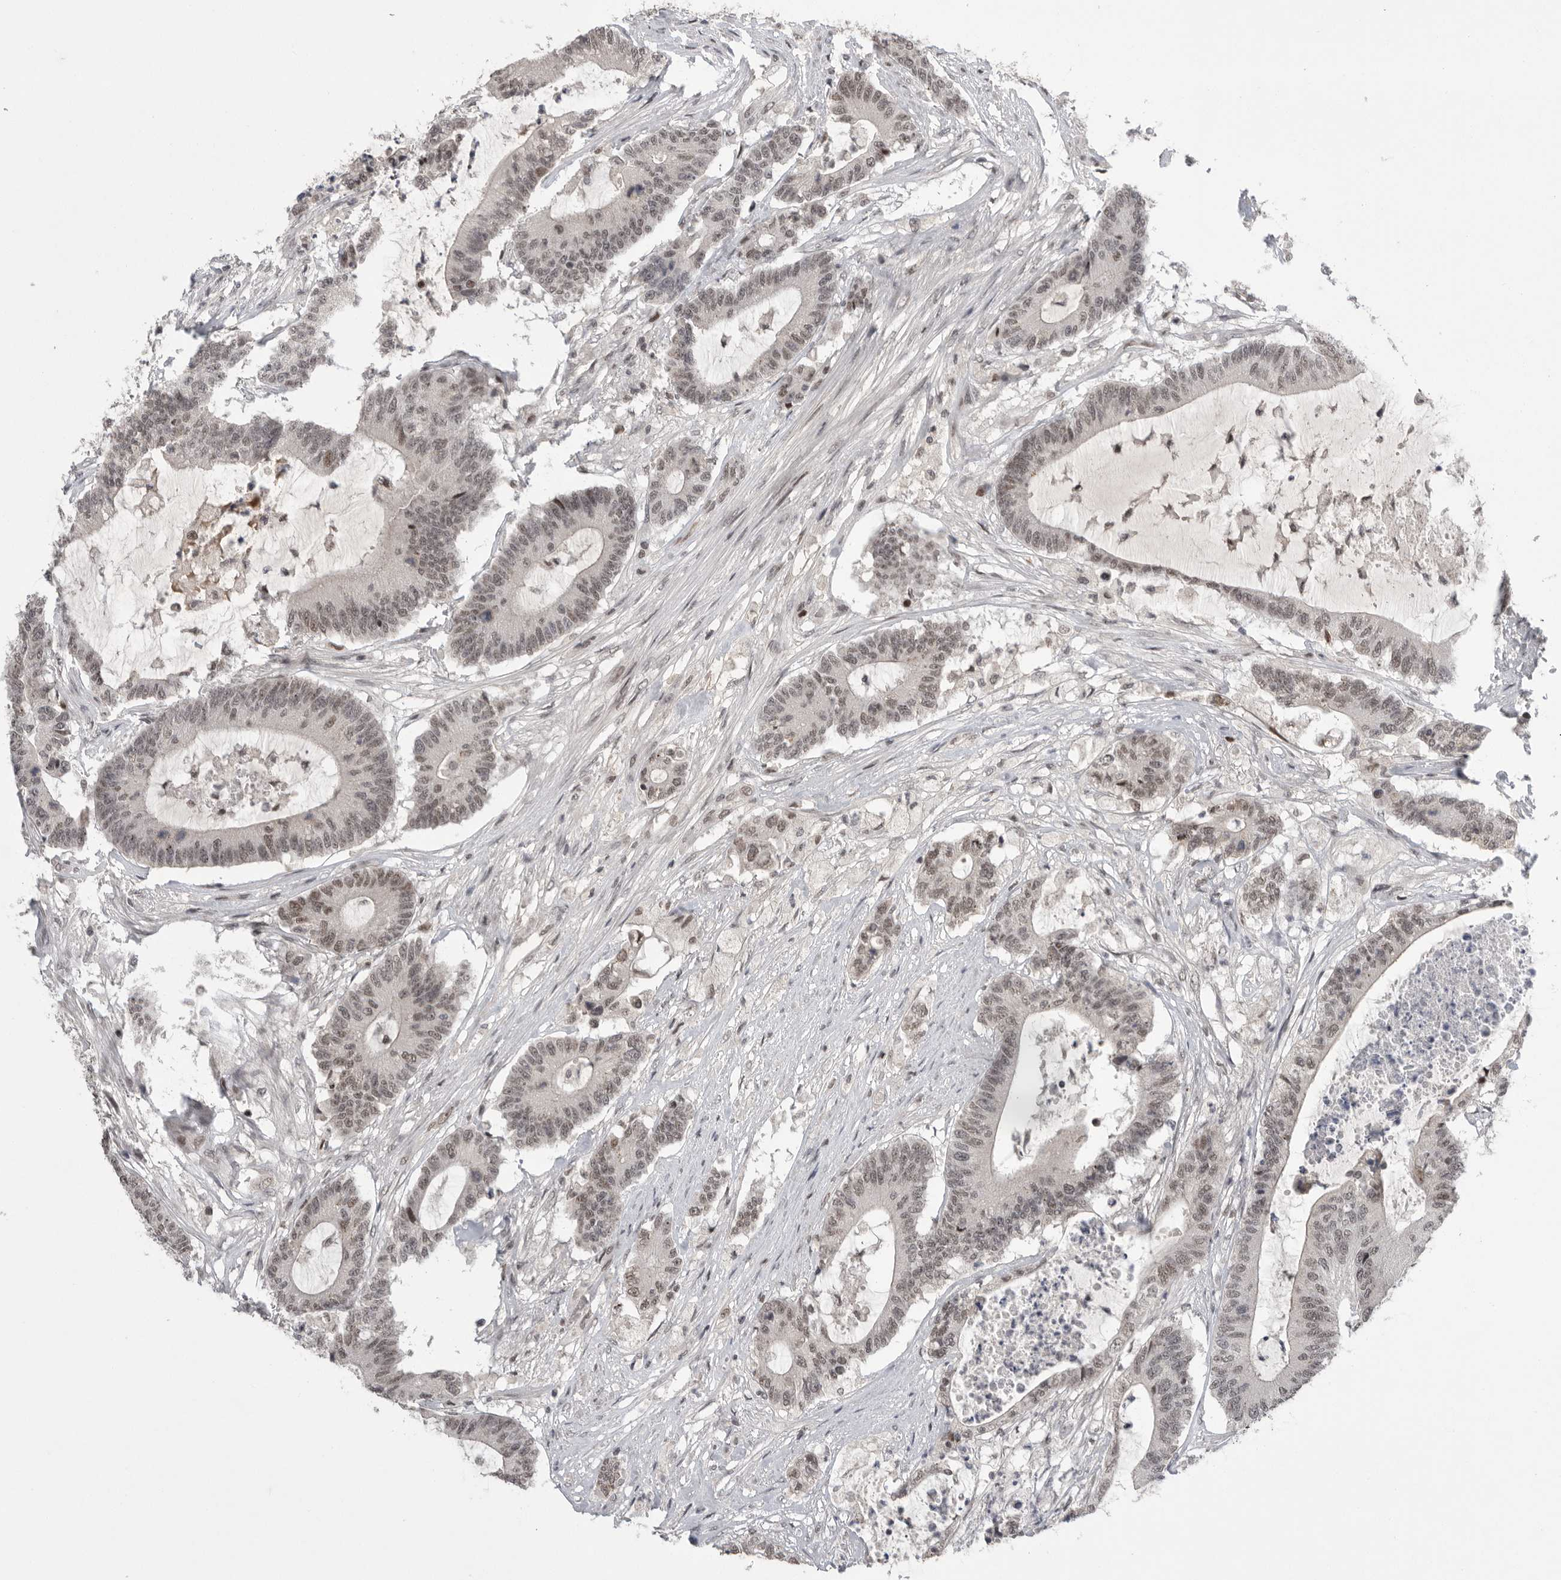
{"staining": {"intensity": "weak", "quantity": ">75%", "location": "nuclear"}, "tissue": "colorectal cancer", "cell_type": "Tumor cells", "image_type": "cancer", "snomed": [{"axis": "morphology", "description": "Adenocarcinoma, NOS"}, {"axis": "topography", "description": "Colon"}], "caption": "Immunohistochemical staining of human colorectal cancer shows low levels of weak nuclear protein expression in approximately >75% of tumor cells.", "gene": "POU5F1", "patient": {"sex": "female", "age": 84}}